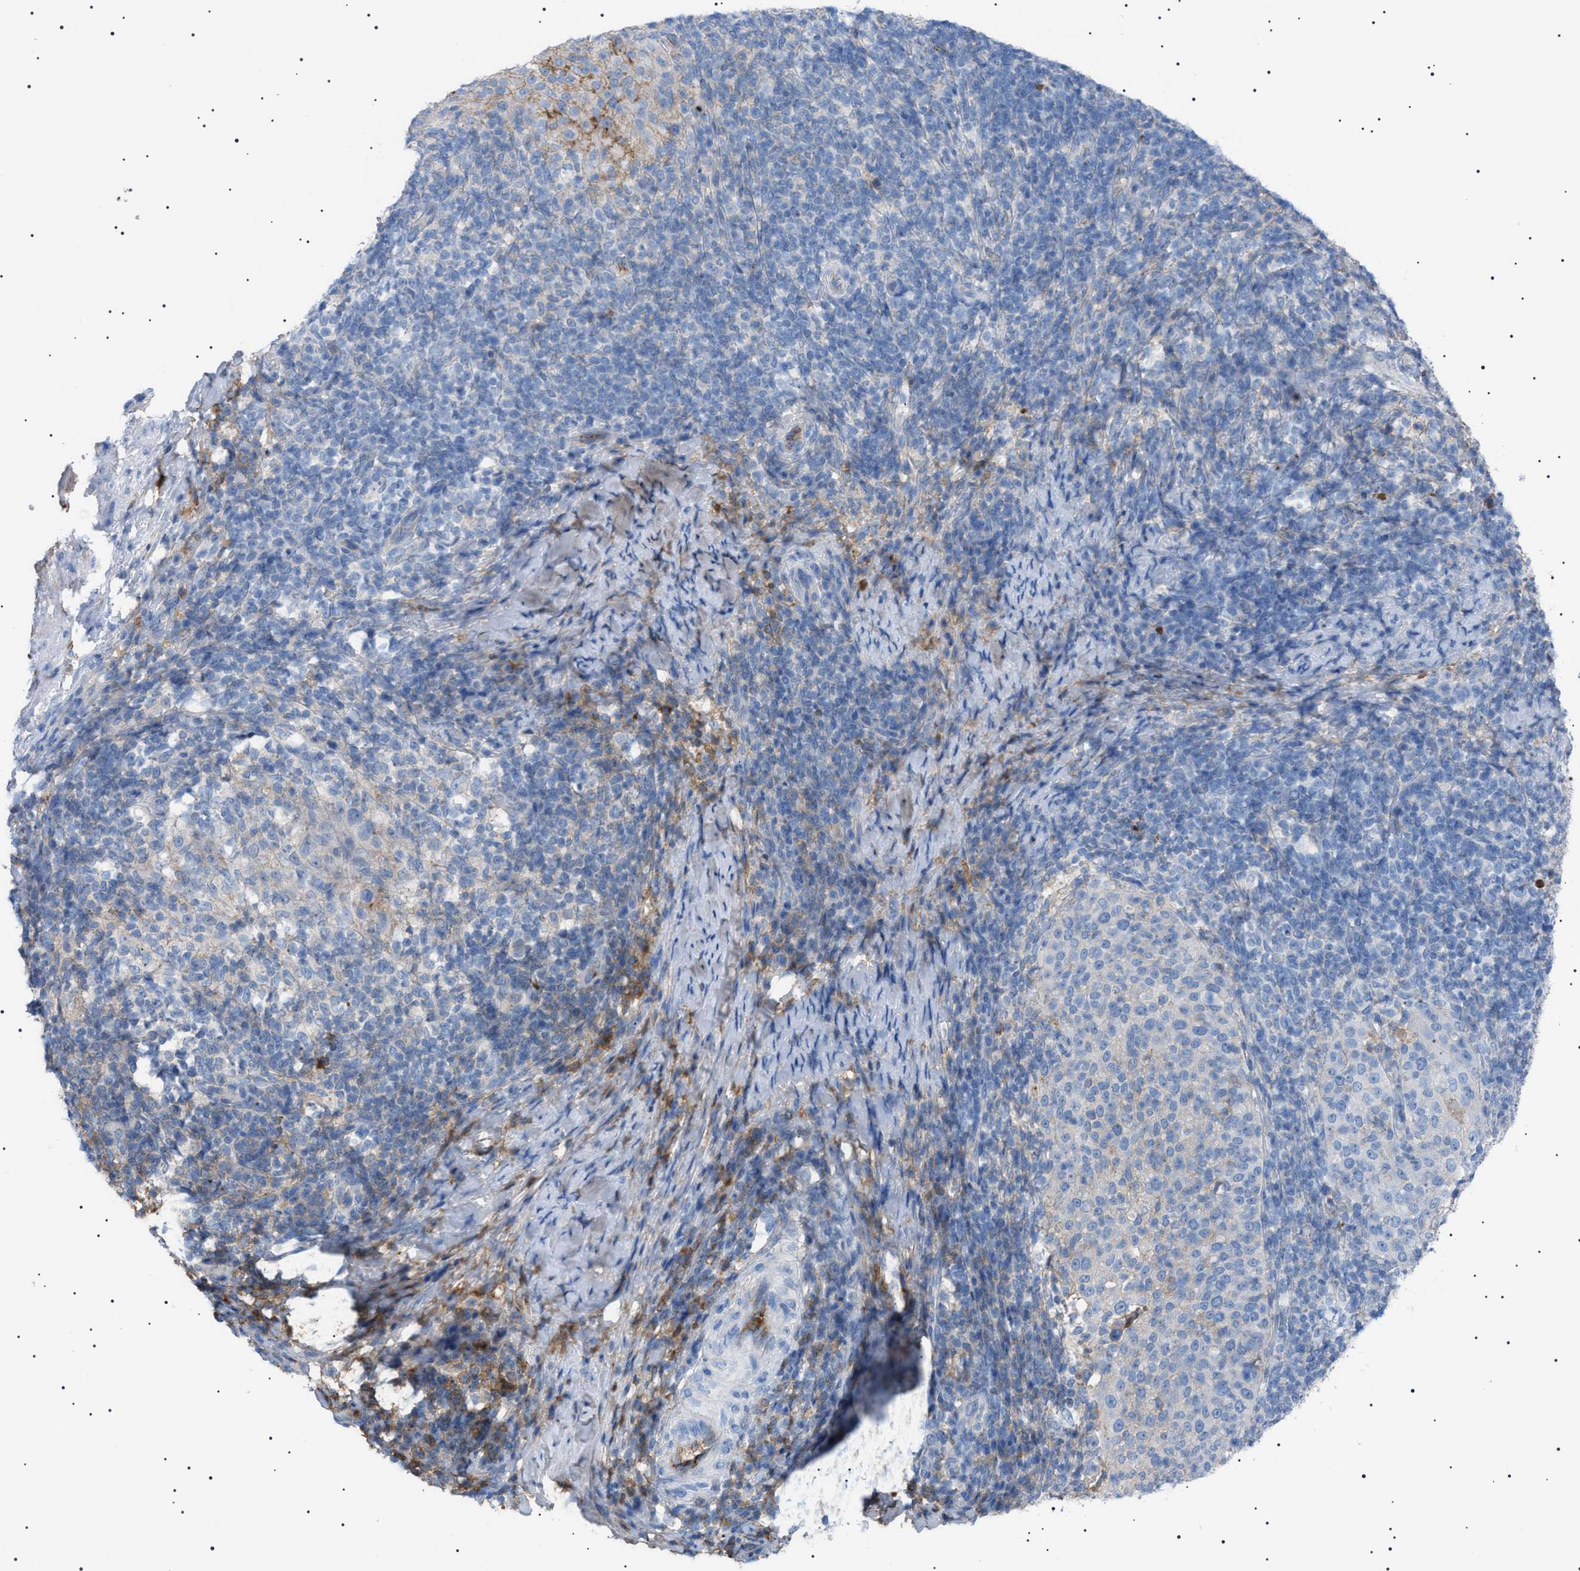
{"staining": {"intensity": "weak", "quantity": "25%-75%", "location": "cytoplasmic/membranous"}, "tissue": "cervical cancer", "cell_type": "Tumor cells", "image_type": "cancer", "snomed": [{"axis": "morphology", "description": "Squamous cell carcinoma, NOS"}, {"axis": "topography", "description": "Cervix"}], "caption": "Squamous cell carcinoma (cervical) tissue exhibits weak cytoplasmic/membranous staining in about 25%-75% of tumor cells", "gene": "LPA", "patient": {"sex": "female", "age": 51}}